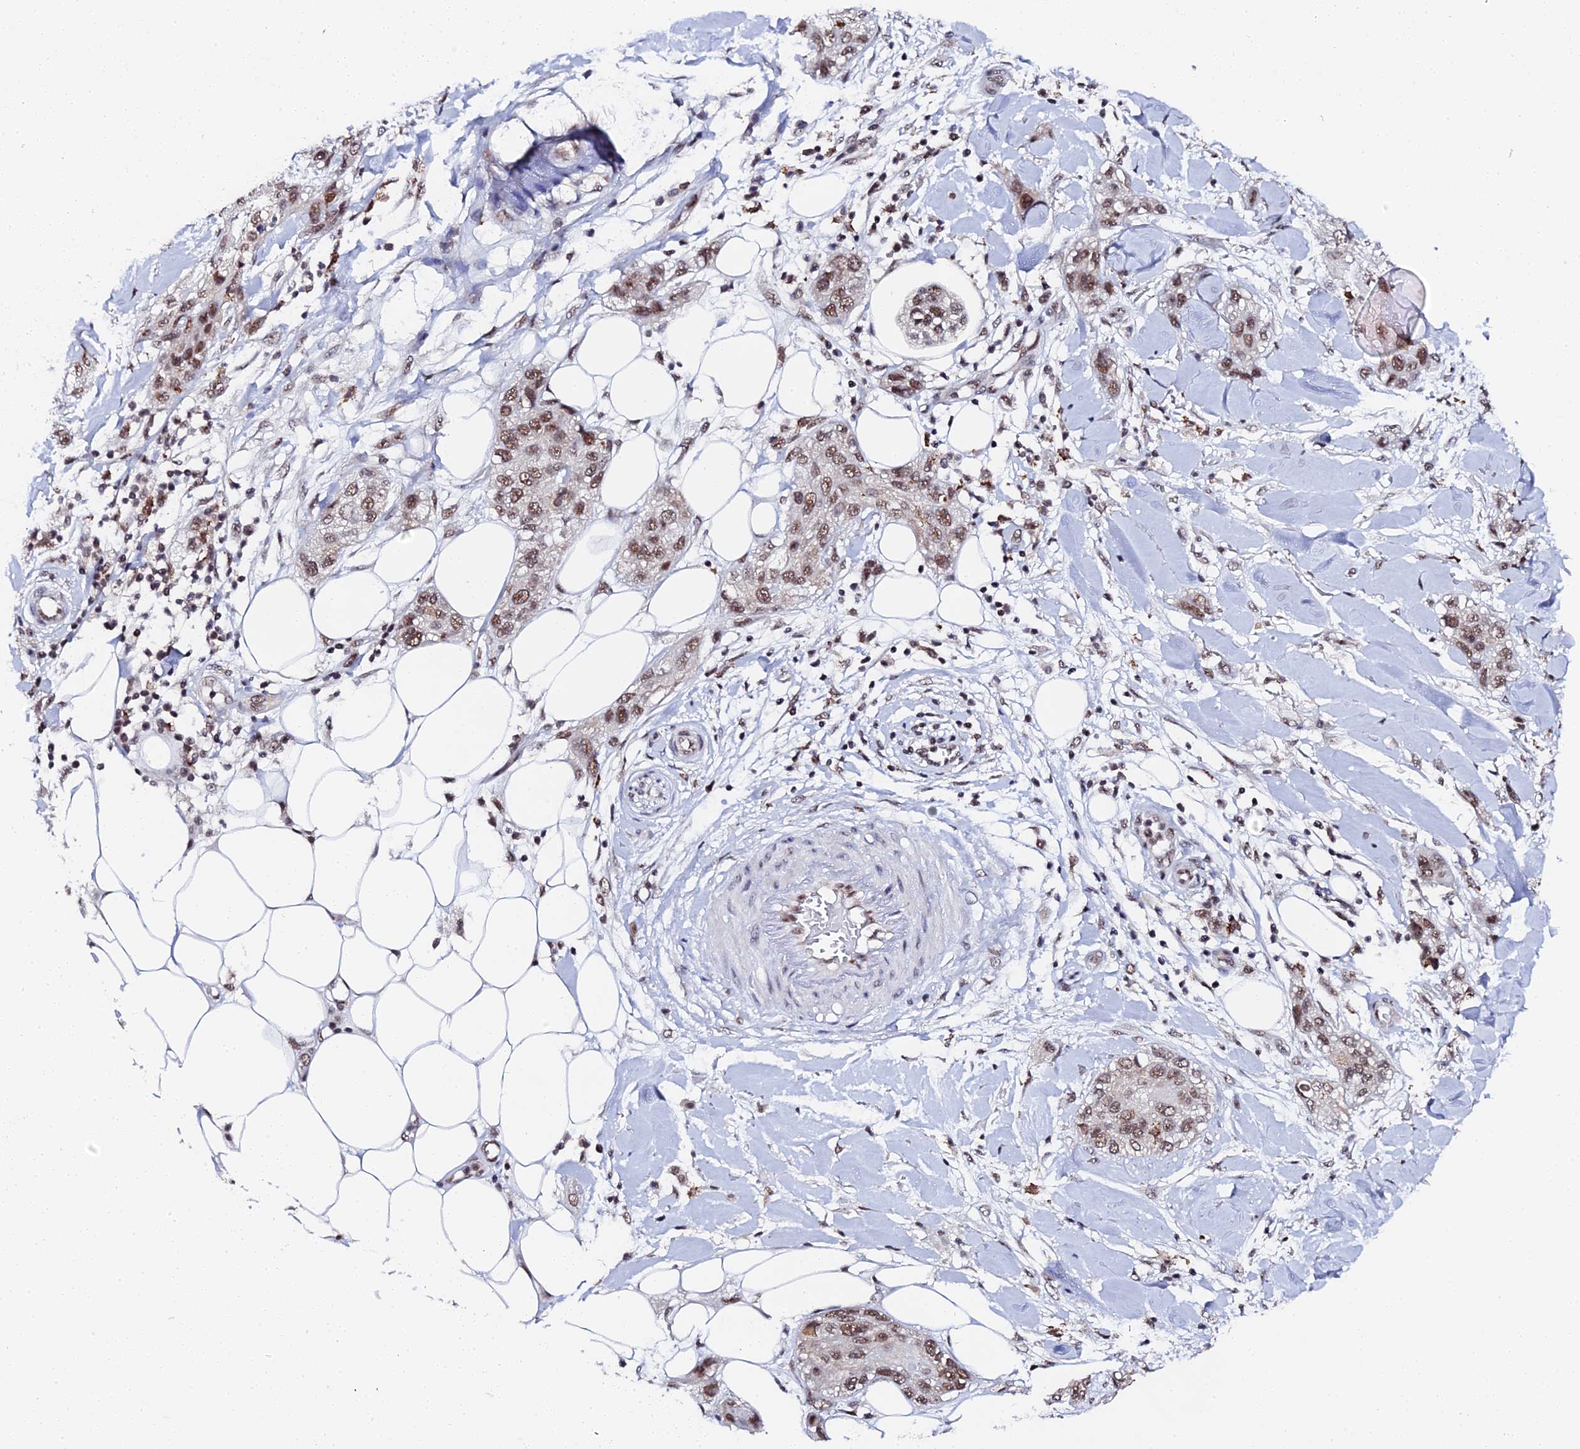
{"staining": {"intensity": "moderate", "quantity": ">75%", "location": "nuclear"}, "tissue": "skin cancer", "cell_type": "Tumor cells", "image_type": "cancer", "snomed": [{"axis": "morphology", "description": "Normal tissue, NOS"}, {"axis": "morphology", "description": "Squamous cell carcinoma, NOS"}, {"axis": "topography", "description": "Skin"}], "caption": "The histopathology image displays immunohistochemical staining of skin squamous cell carcinoma. There is moderate nuclear expression is seen in about >75% of tumor cells. Using DAB (3,3'-diaminobenzidine) (brown) and hematoxylin (blue) stains, captured at high magnification using brightfield microscopy.", "gene": "MAGOHB", "patient": {"sex": "male", "age": 72}}